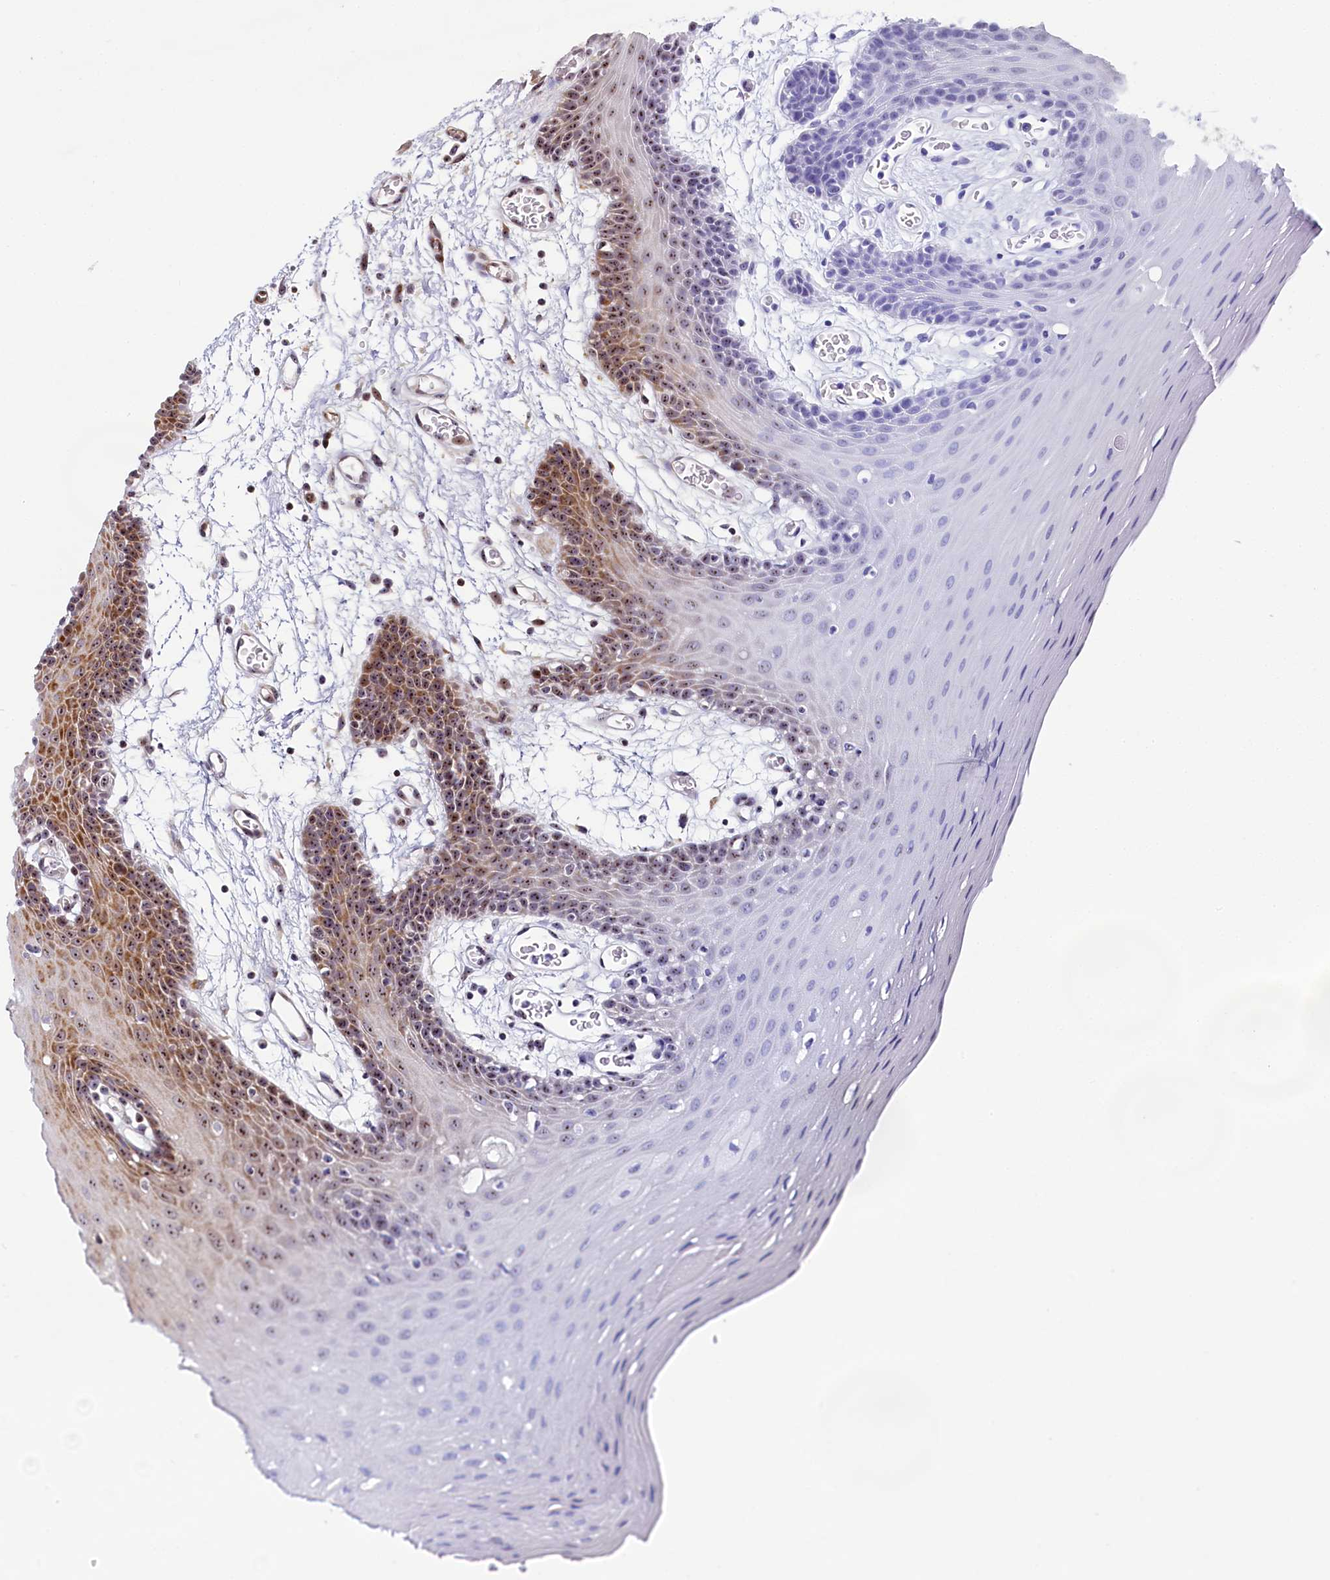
{"staining": {"intensity": "moderate", "quantity": "25%-75%", "location": "cytoplasmic/membranous,nuclear"}, "tissue": "oral mucosa", "cell_type": "Squamous epithelial cells", "image_type": "normal", "snomed": [{"axis": "morphology", "description": "Normal tissue, NOS"}, {"axis": "topography", "description": "Skeletal muscle"}, {"axis": "topography", "description": "Oral tissue"}, {"axis": "topography", "description": "Salivary gland"}, {"axis": "topography", "description": "Peripheral nerve tissue"}], "caption": "This image demonstrates immunohistochemistry staining of normal oral mucosa, with medium moderate cytoplasmic/membranous,nuclear staining in about 25%-75% of squamous epithelial cells.", "gene": "TCOF1", "patient": {"sex": "male", "age": 54}}